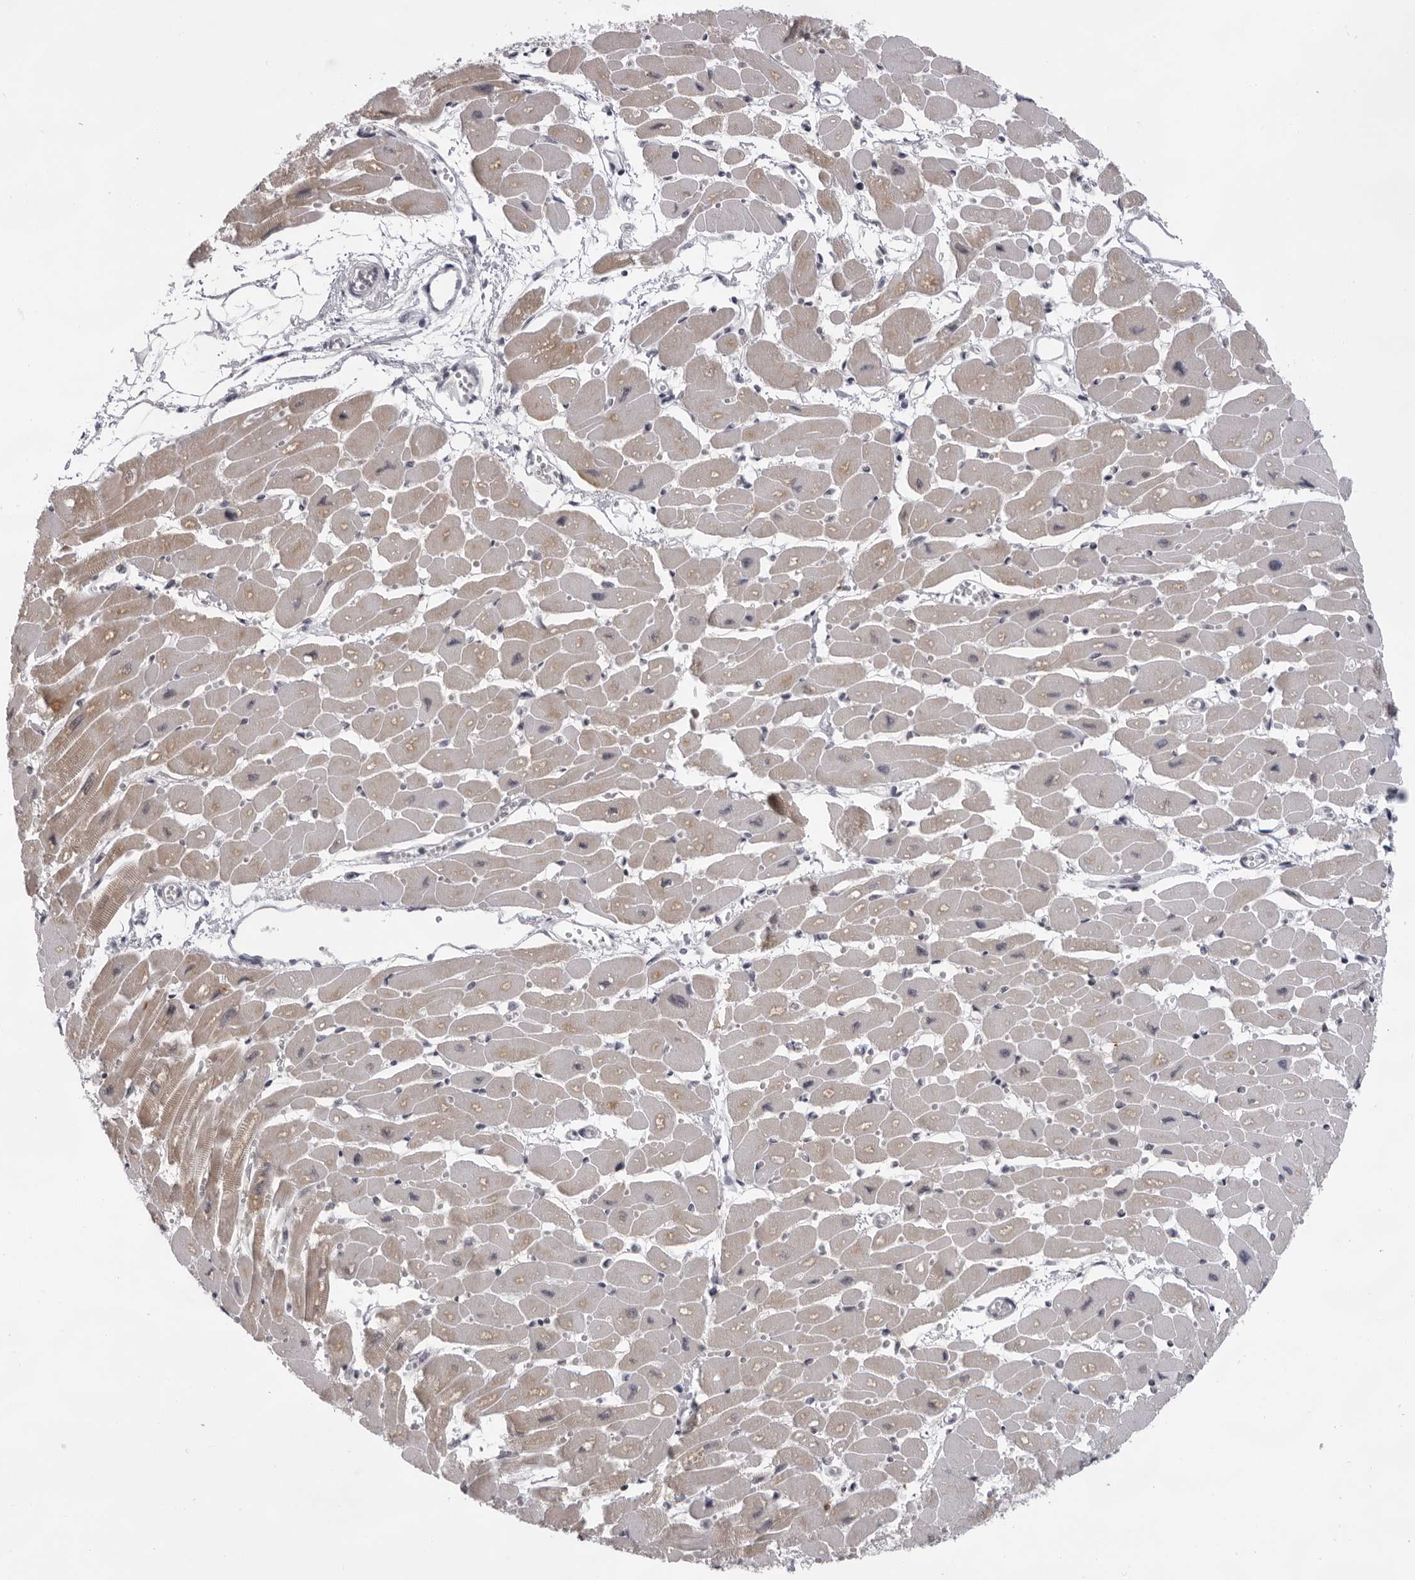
{"staining": {"intensity": "weak", "quantity": "25%-75%", "location": "cytoplasmic/membranous"}, "tissue": "heart muscle", "cell_type": "Cardiomyocytes", "image_type": "normal", "snomed": [{"axis": "morphology", "description": "Normal tissue, NOS"}, {"axis": "topography", "description": "Heart"}], "caption": "Protein expression analysis of normal heart muscle demonstrates weak cytoplasmic/membranous staining in about 25%-75% of cardiomyocytes.", "gene": "EXOSC10", "patient": {"sex": "female", "age": 54}}